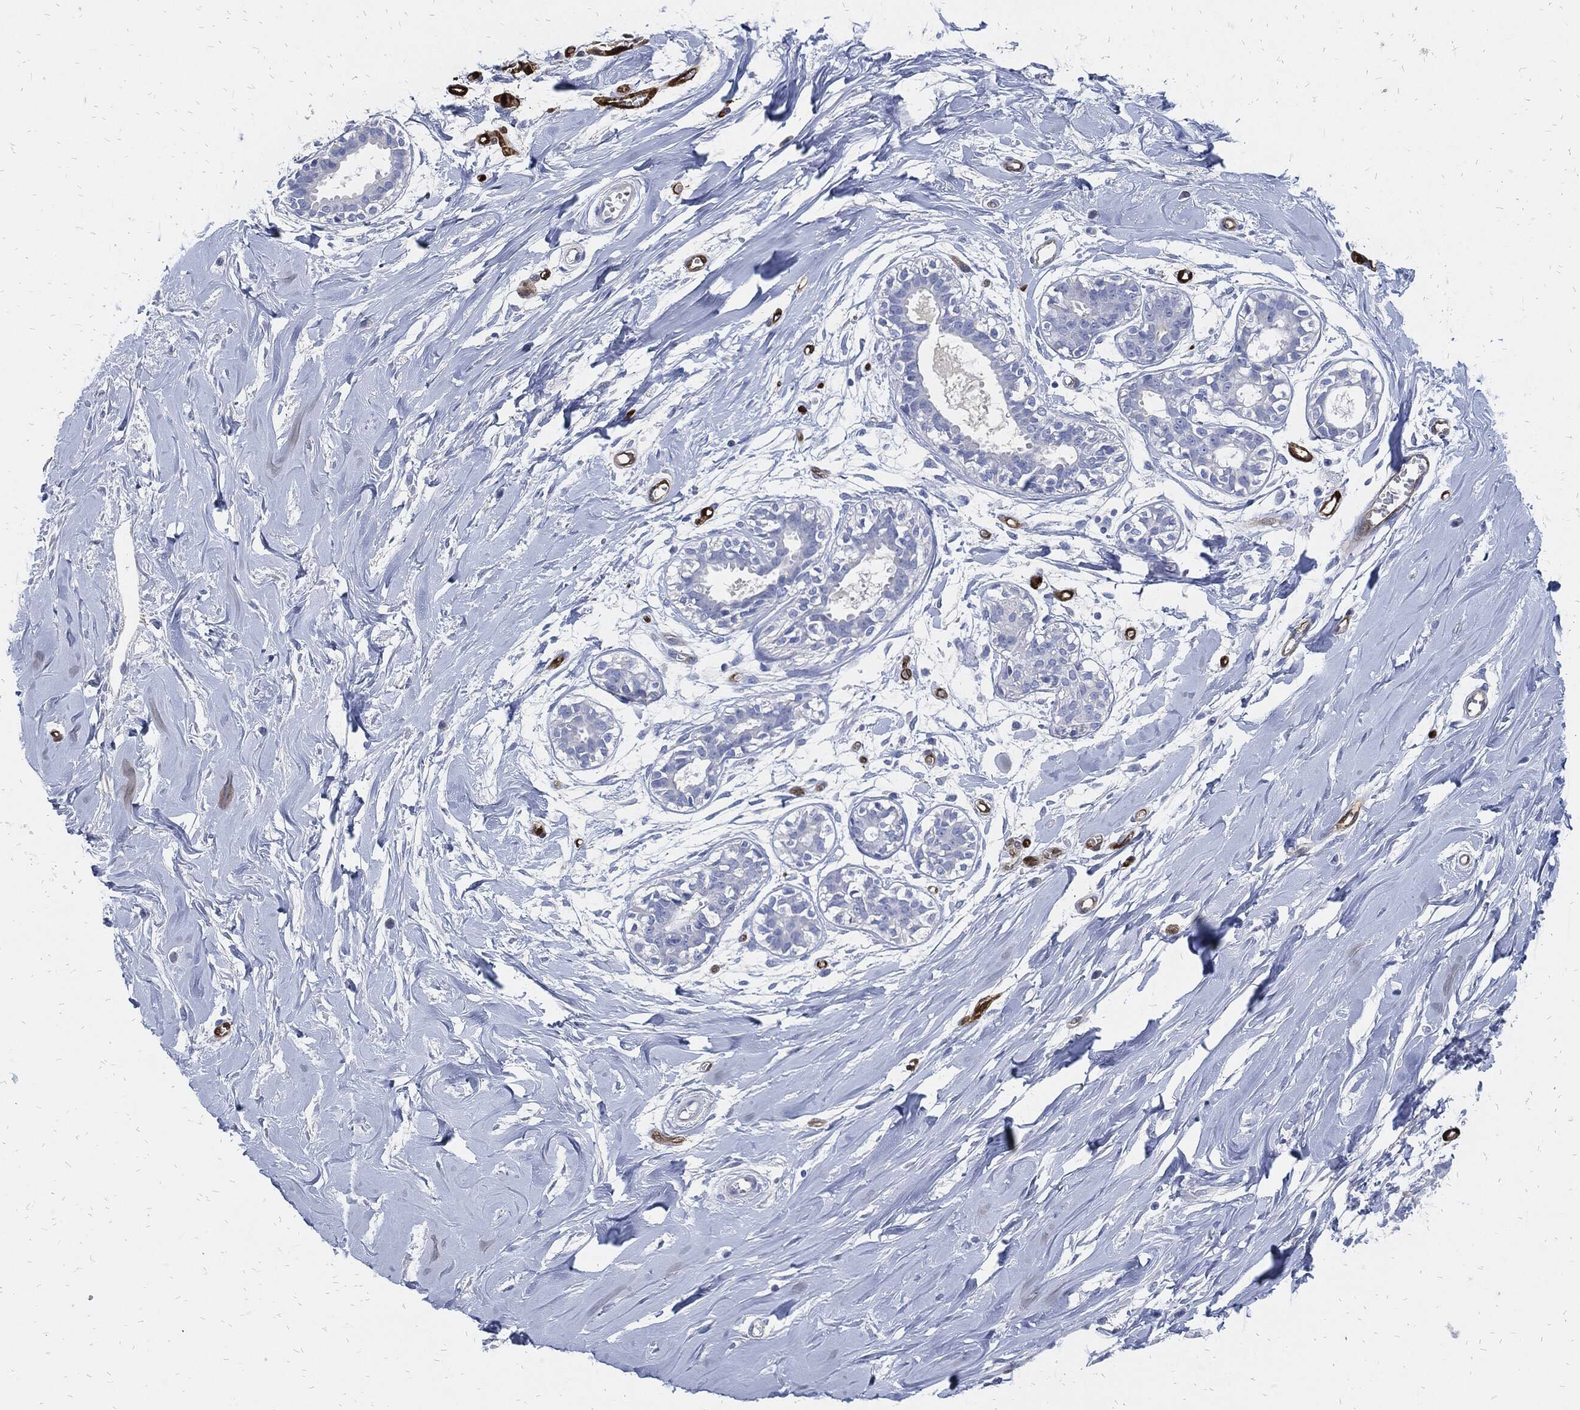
{"staining": {"intensity": "strong", "quantity": ">75%", "location": "cytoplasmic/membranous"}, "tissue": "adipose tissue", "cell_type": "Adipocytes", "image_type": "normal", "snomed": [{"axis": "morphology", "description": "Normal tissue, NOS"}, {"axis": "topography", "description": "Breast"}], "caption": "The photomicrograph demonstrates staining of benign adipose tissue, revealing strong cytoplasmic/membranous protein expression (brown color) within adipocytes. The staining was performed using DAB to visualize the protein expression in brown, while the nuclei were stained in blue with hematoxylin (Magnification: 20x).", "gene": "FABP4", "patient": {"sex": "female", "age": 49}}